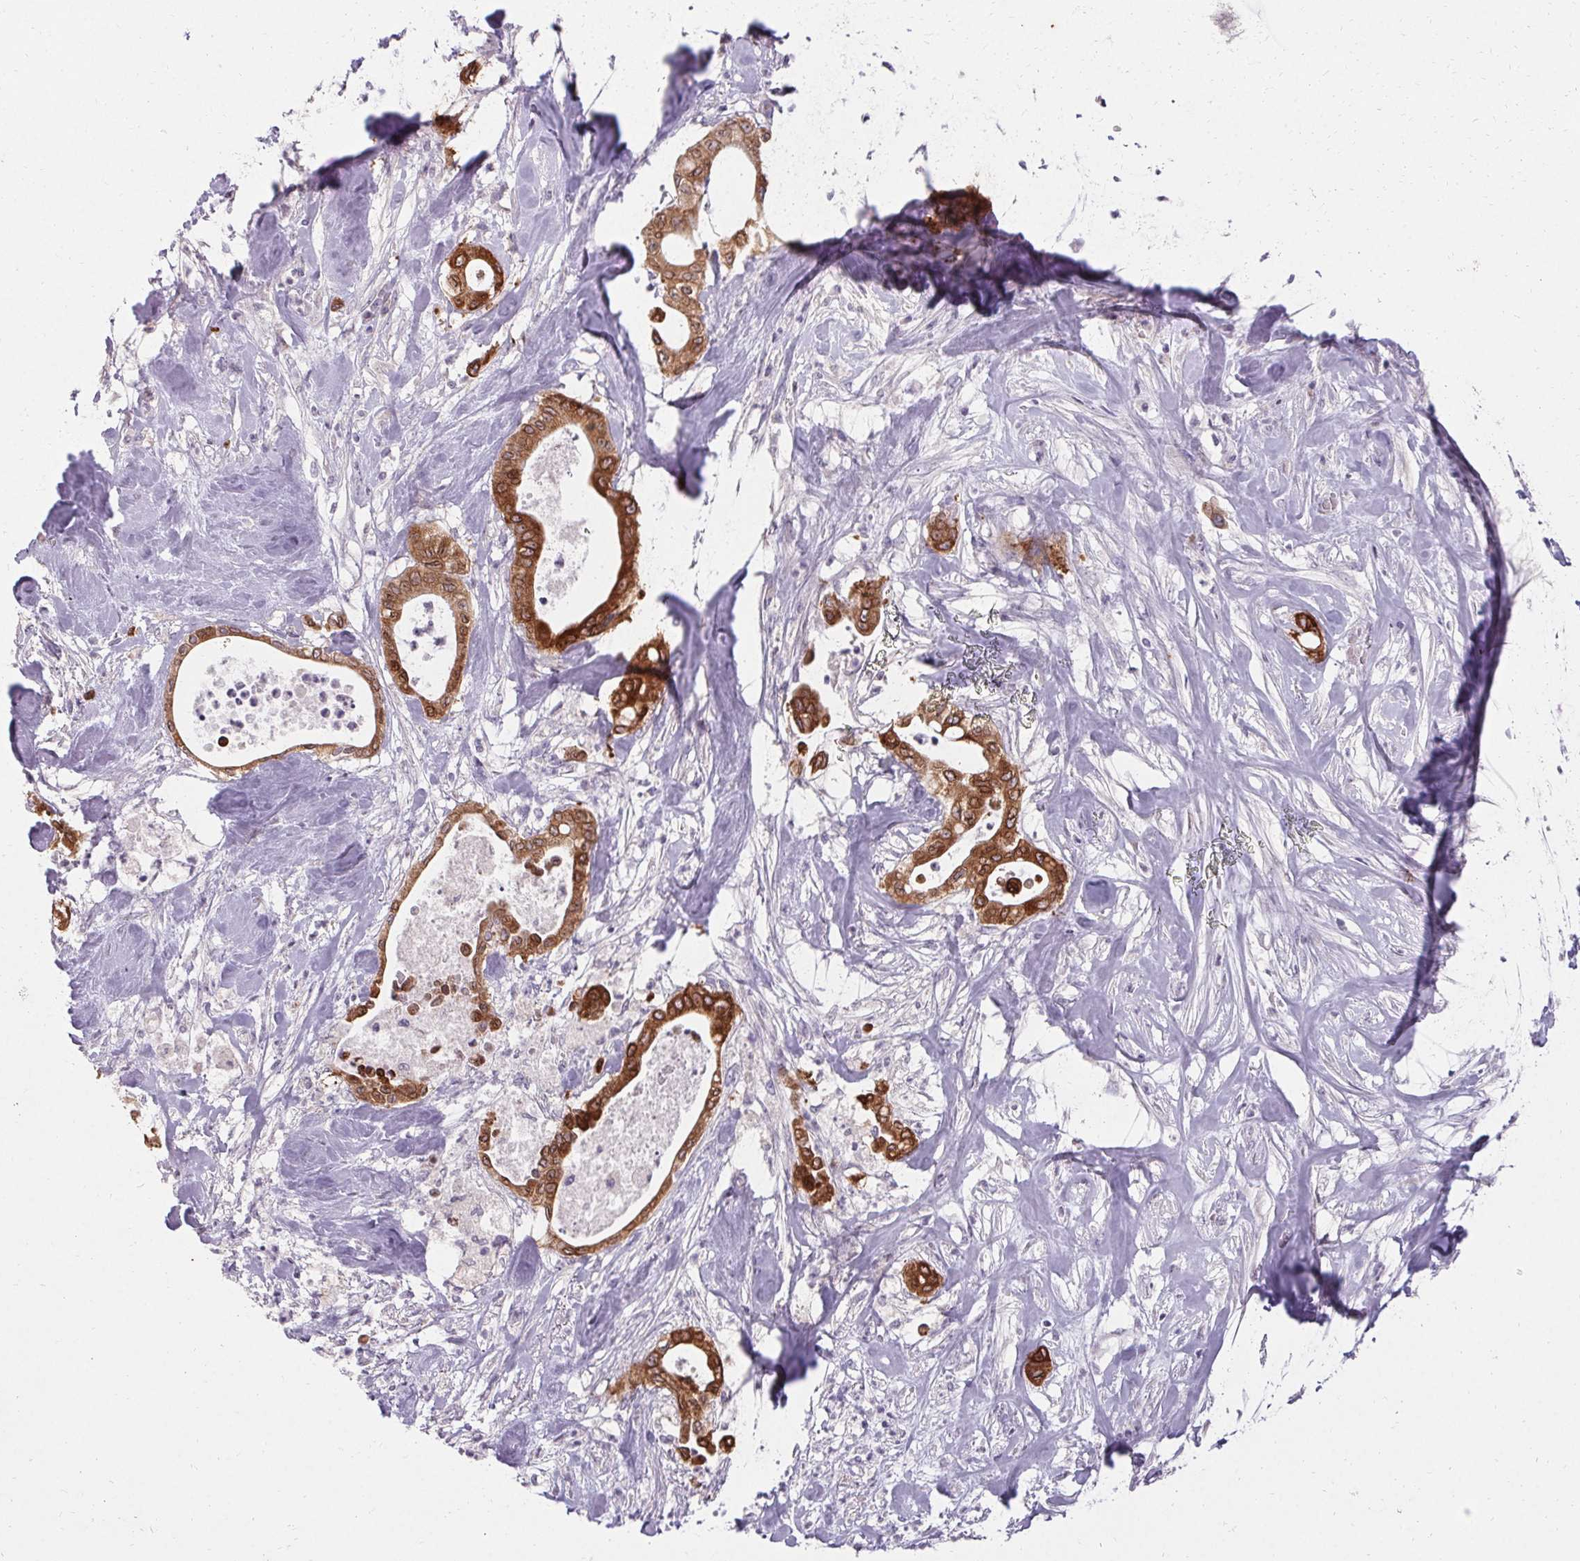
{"staining": {"intensity": "moderate", "quantity": ">75%", "location": "cytoplasmic/membranous,nuclear"}, "tissue": "pancreatic cancer", "cell_type": "Tumor cells", "image_type": "cancer", "snomed": [{"axis": "morphology", "description": "Adenocarcinoma, NOS"}, {"axis": "topography", "description": "Pancreas"}], "caption": "The histopathology image displays a brown stain indicating the presence of a protein in the cytoplasmic/membranous and nuclear of tumor cells in pancreatic cancer (adenocarcinoma). The staining was performed using DAB, with brown indicating positive protein expression. Nuclei are stained blue with hematoxylin.", "gene": "HSD17B3", "patient": {"sex": "male", "age": 71}}